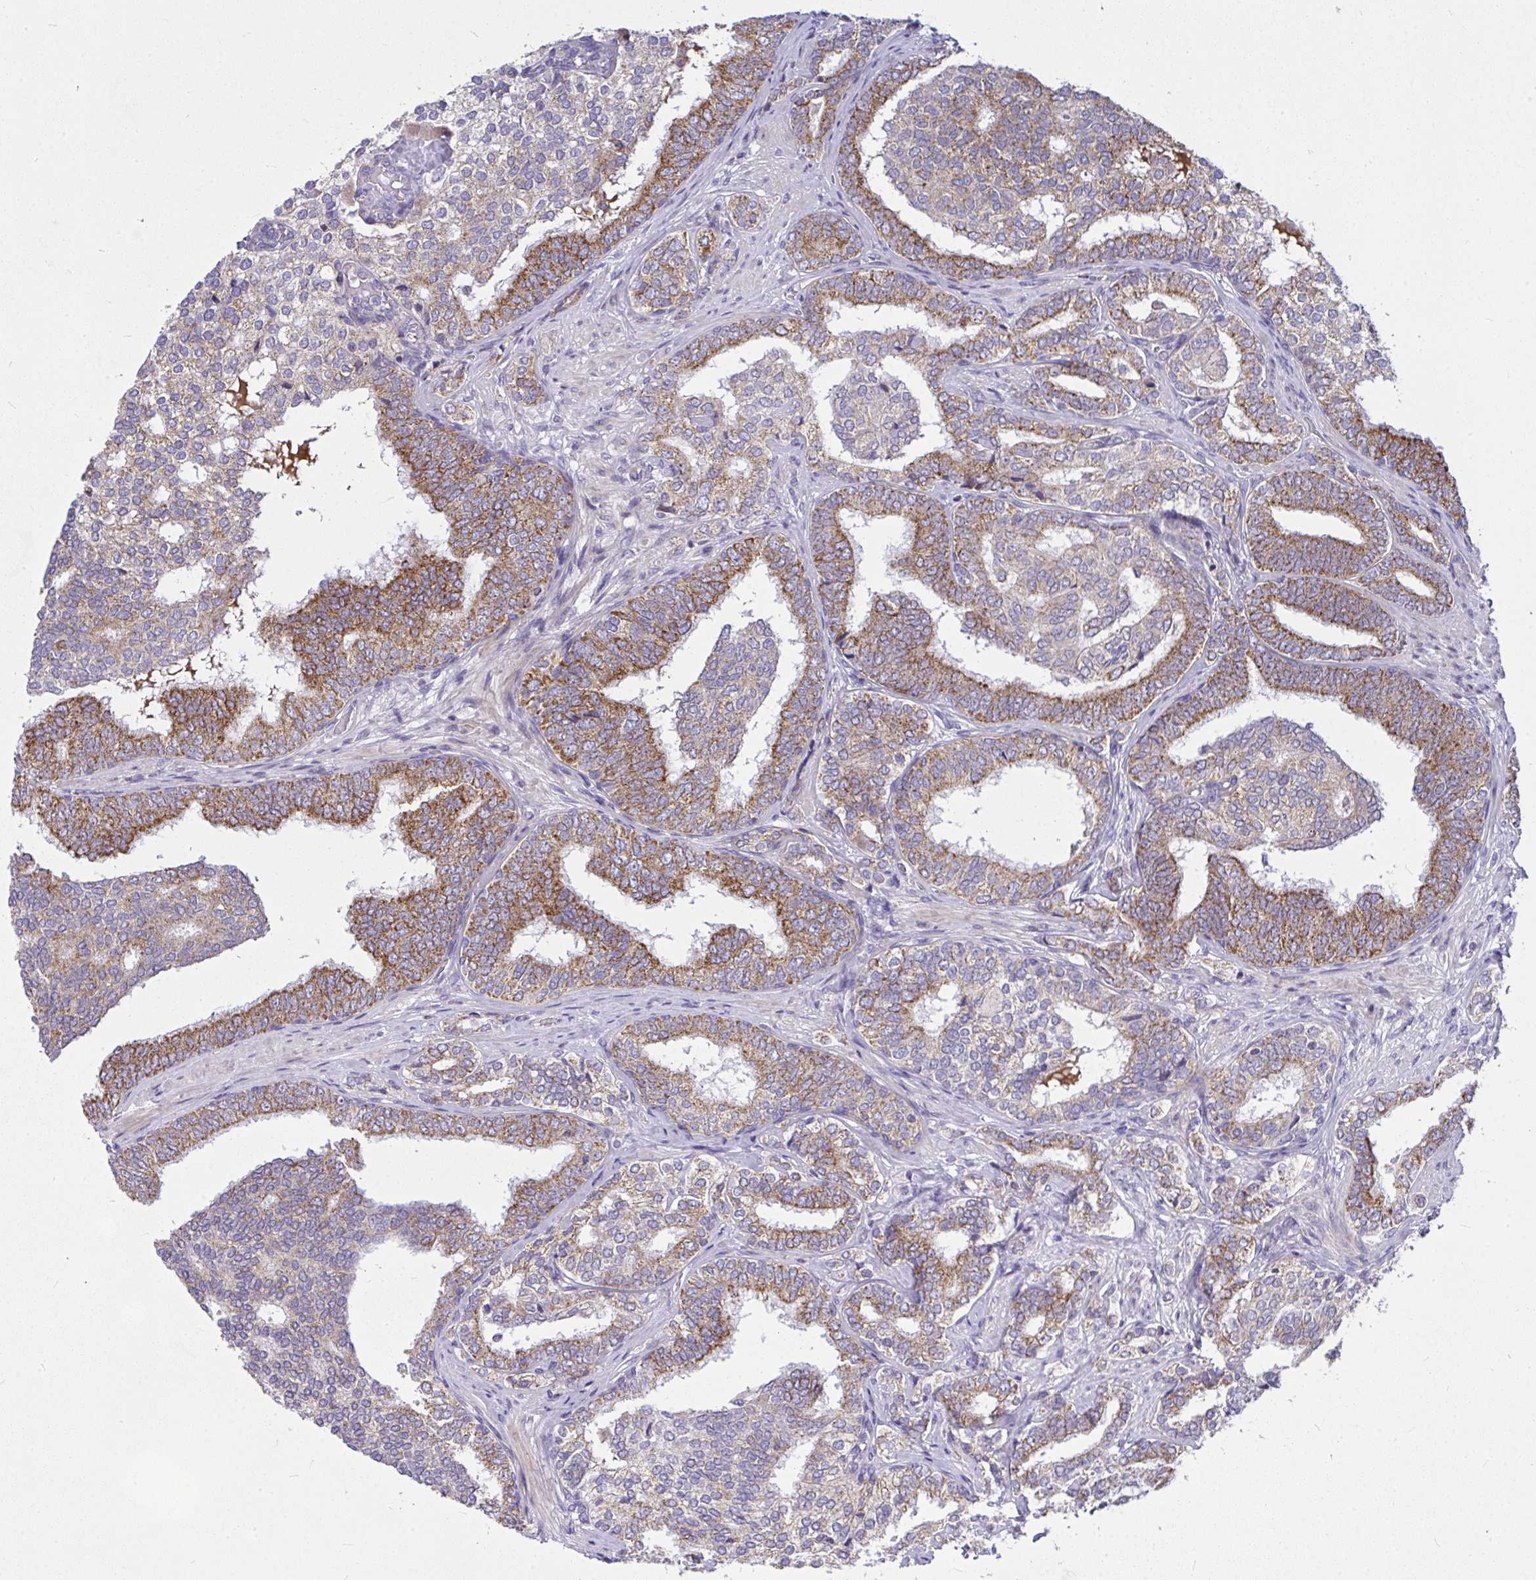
{"staining": {"intensity": "moderate", "quantity": ">75%", "location": "cytoplasmic/membranous"}, "tissue": "prostate cancer", "cell_type": "Tumor cells", "image_type": "cancer", "snomed": [{"axis": "morphology", "description": "Adenocarcinoma, High grade"}, {"axis": "topography", "description": "Prostate"}], "caption": "A brown stain labels moderate cytoplasmic/membranous positivity of a protein in human high-grade adenocarcinoma (prostate) tumor cells.", "gene": "CEP63", "patient": {"sex": "male", "age": 72}}